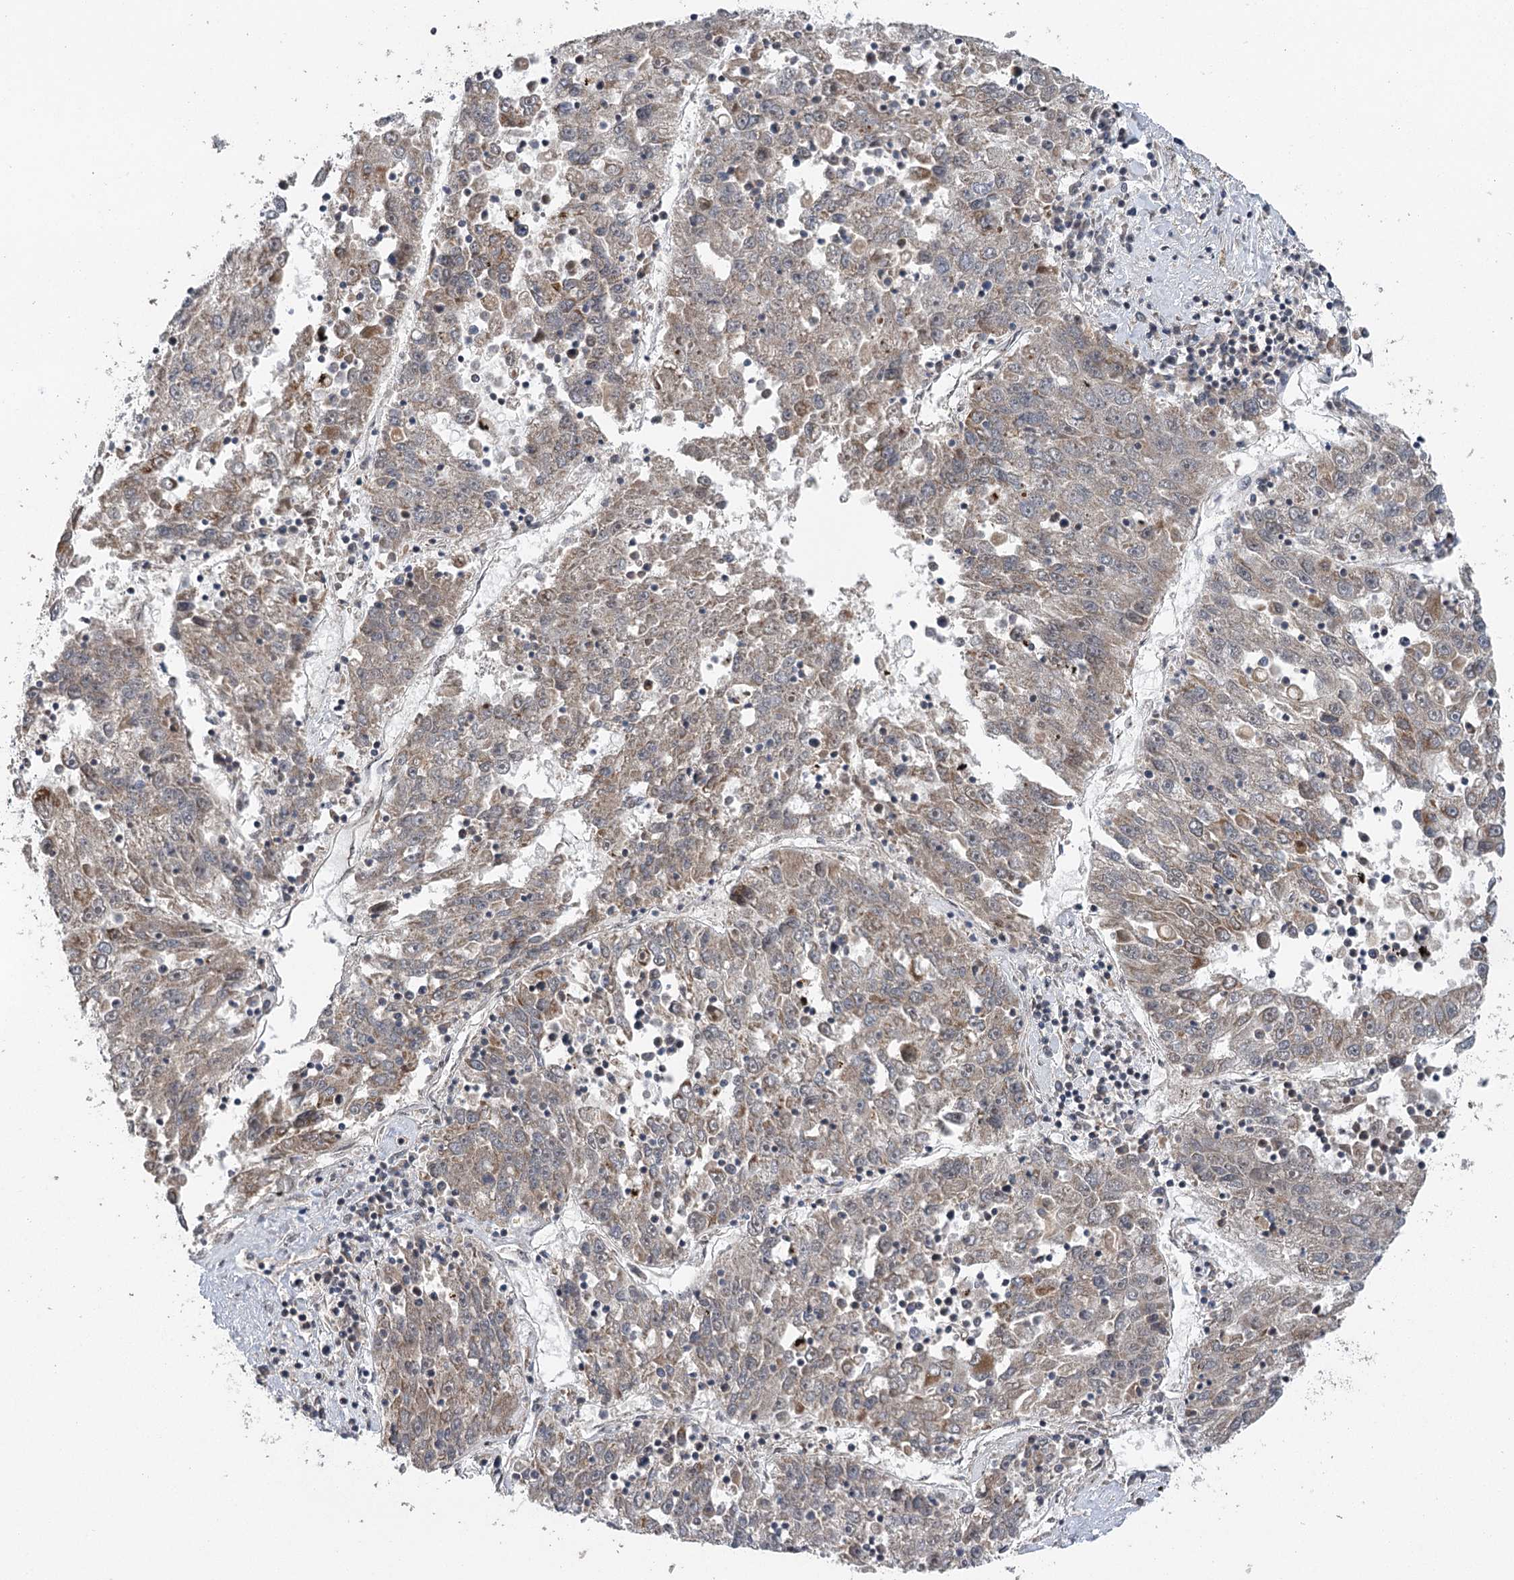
{"staining": {"intensity": "weak", "quantity": "<25%", "location": "cytoplasmic/membranous"}, "tissue": "liver cancer", "cell_type": "Tumor cells", "image_type": "cancer", "snomed": [{"axis": "morphology", "description": "Carcinoma, Hepatocellular, NOS"}, {"axis": "topography", "description": "Liver"}], "caption": "Hepatocellular carcinoma (liver) stained for a protein using immunohistochemistry (IHC) exhibits no expression tumor cells.", "gene": "C12orf4", "patient": {"sex": "male", "age": 49}}